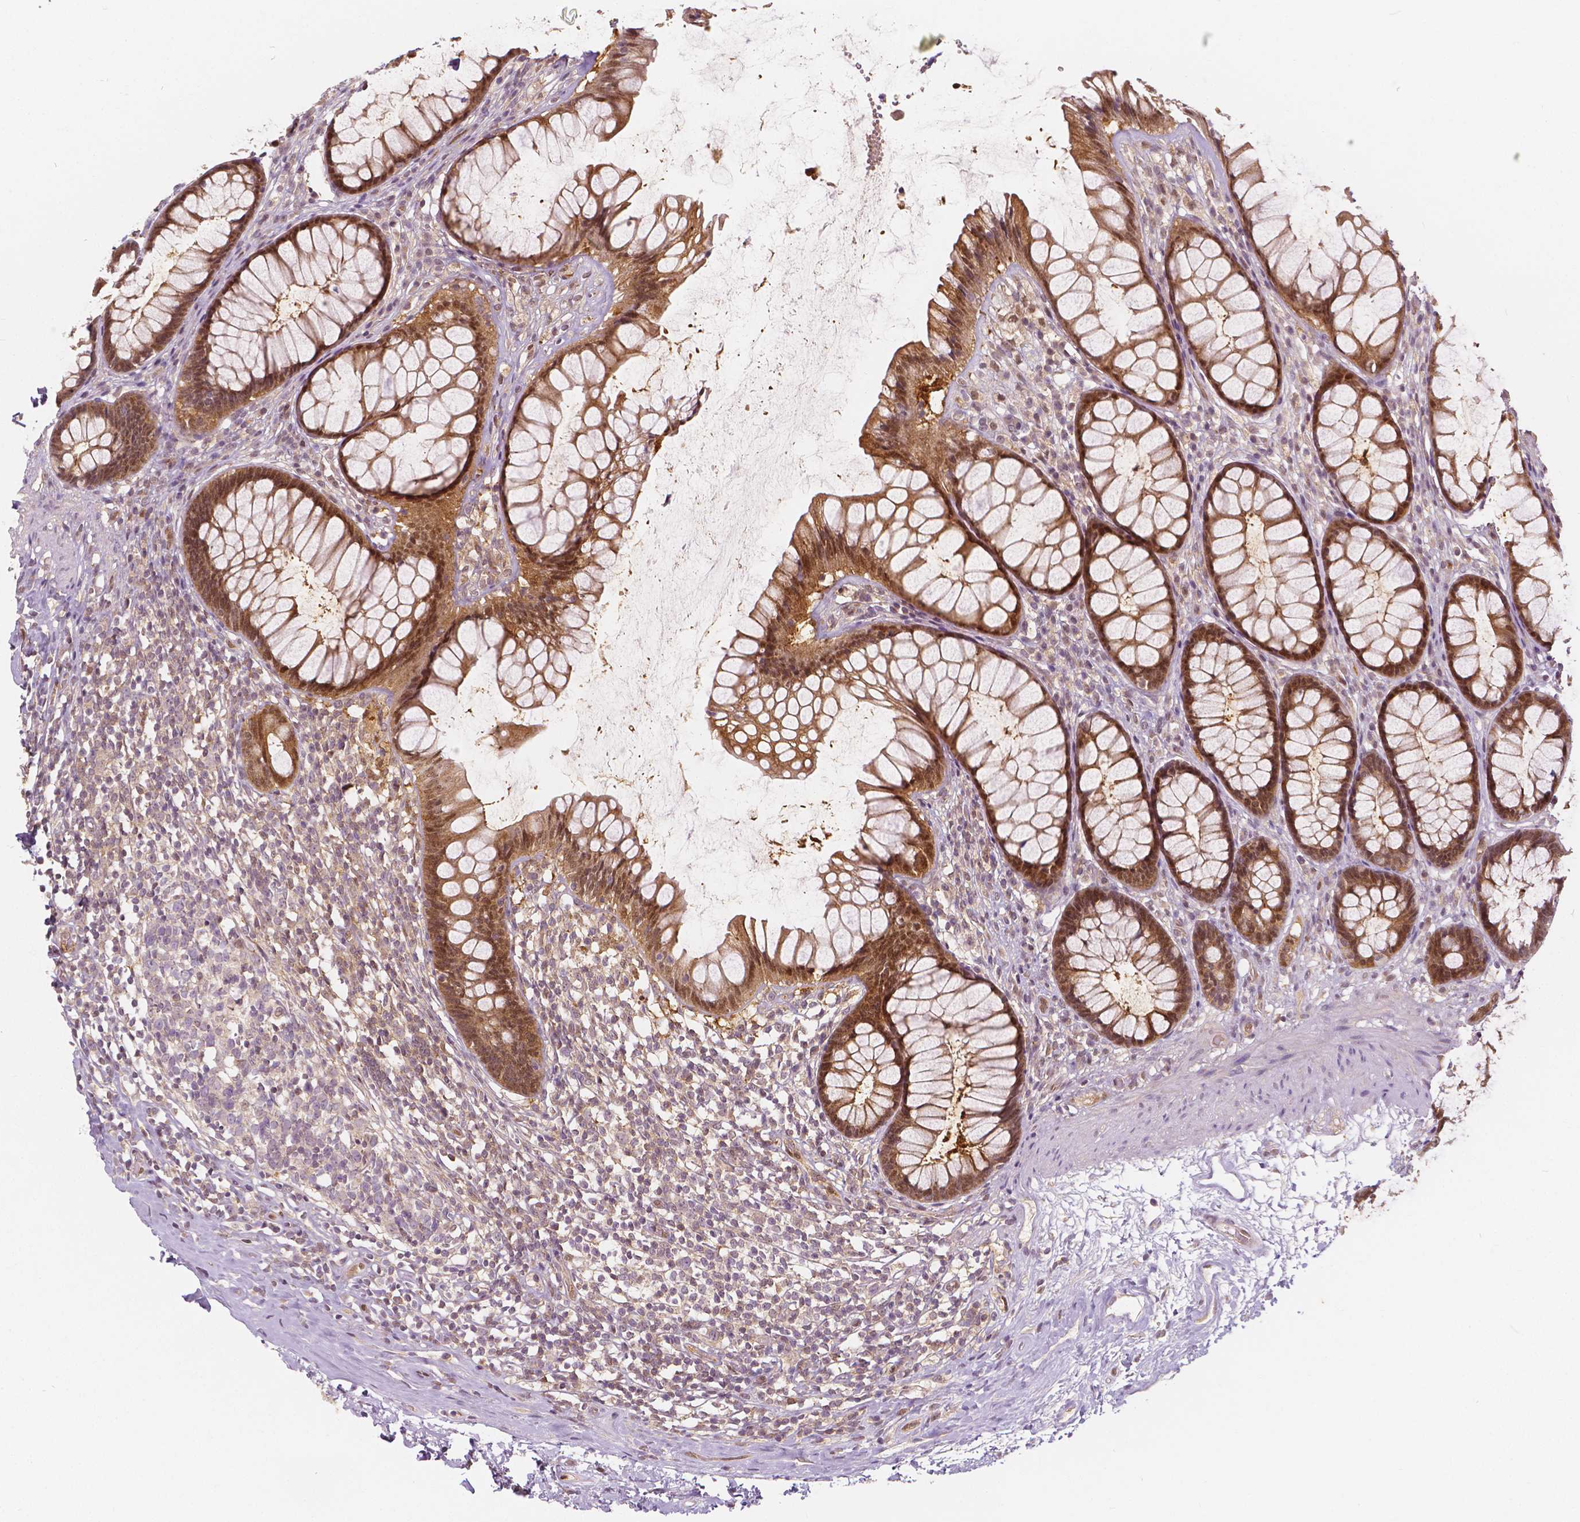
{"staining": {"intensity": "moderate", "quantity": ">75%", "location": "cytoplasmic/membranous,nuclear"}, "tissue": "rectum", "cell_type": "Glandular cells", "image_type": "normal", "snomed": [{"axis": "morphology", "description": "Normal tissue, NOS"}, {"axis": "topography", "description": "Rectum"}], "caption": "The immunohistochemical stain labels moderate cytoplasmic/membranous,nuclear positivity in glandular cells of benign rectum. The protein of interest is shown in brown color, while the nuclei are stained blue.", "gene": "NAPRT", "patient": {"sex": "male", "age": 72}}